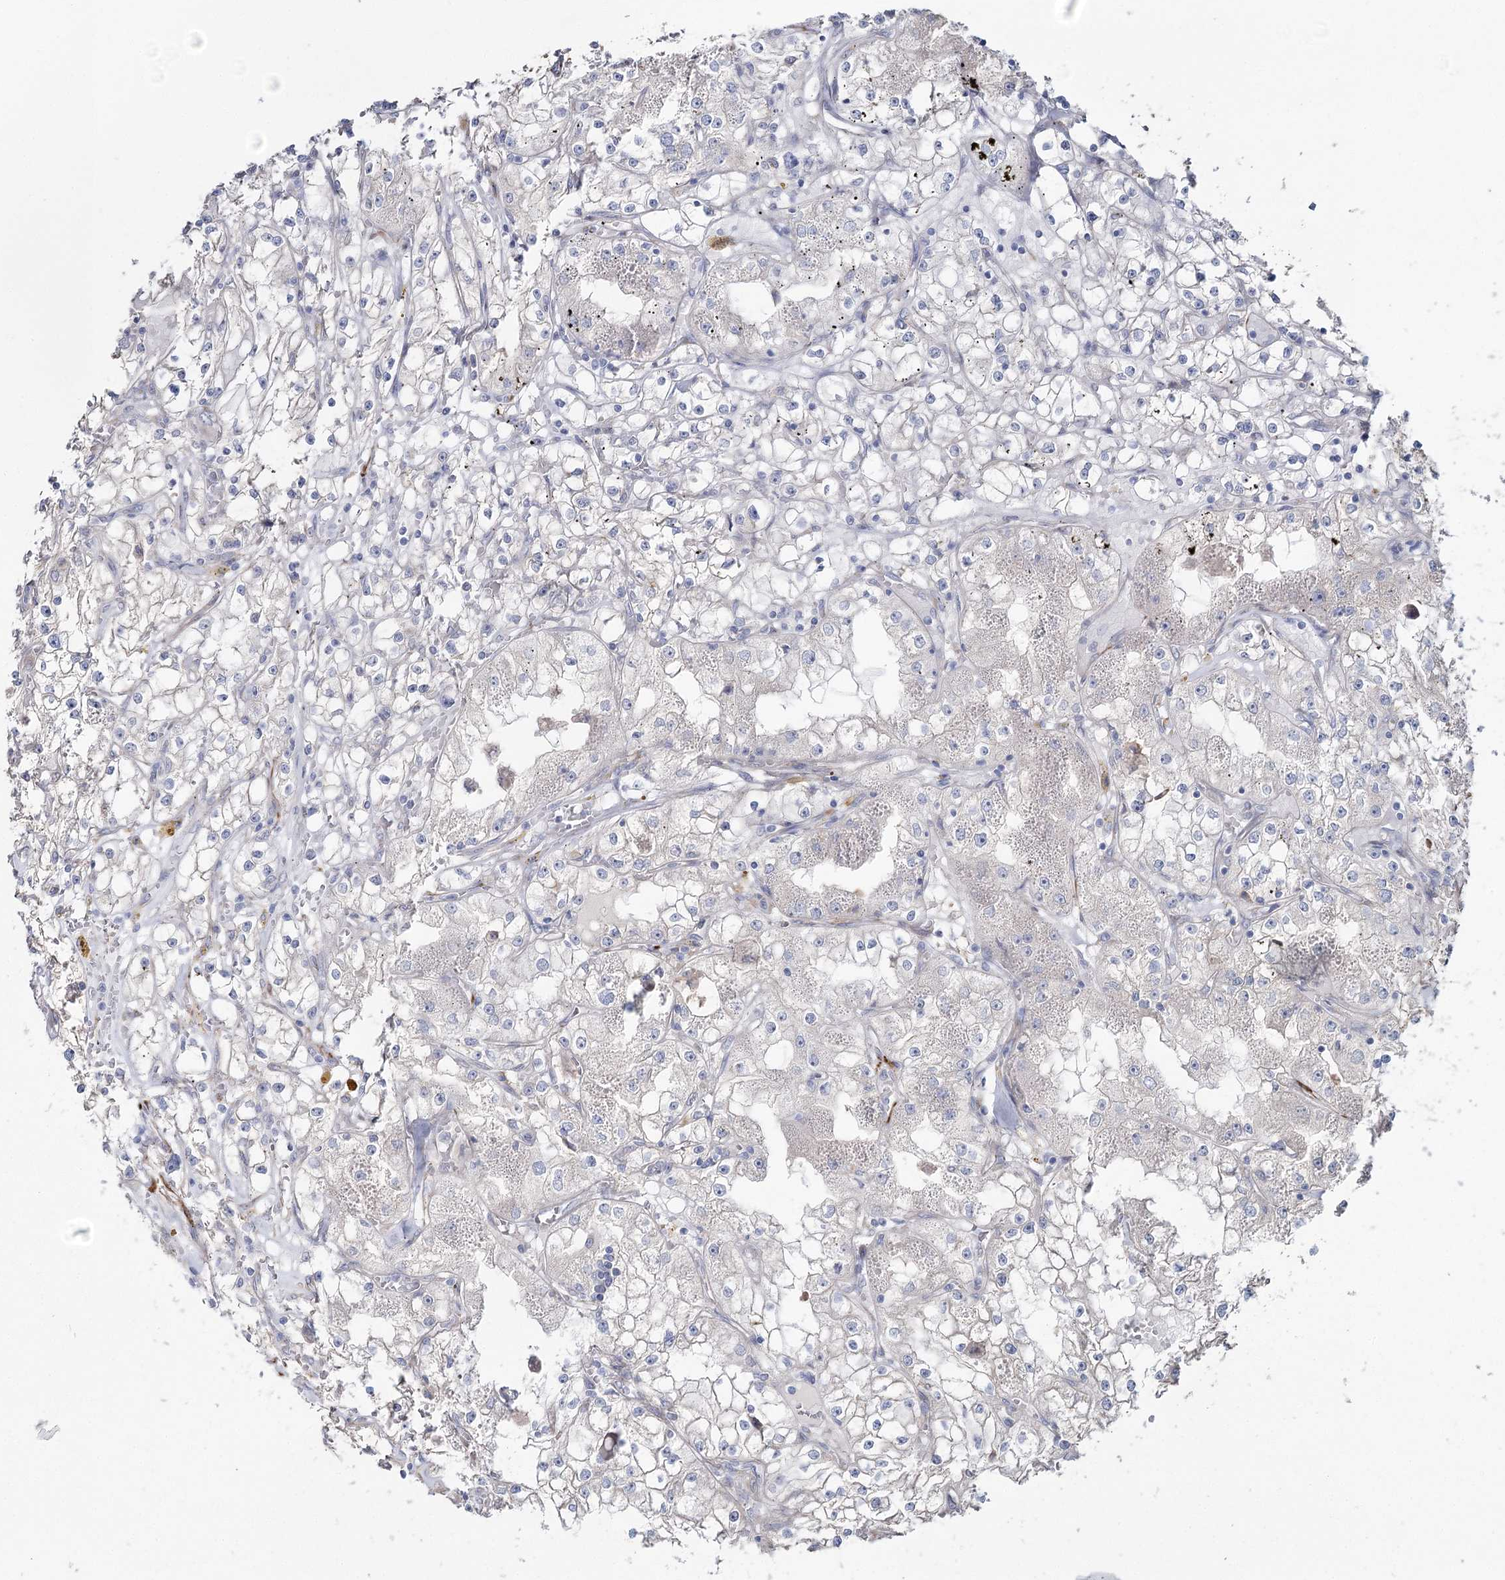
{"staining": {"intensity": "negative", "quantity": "none", "location": "none"}, "tissue": "renal cancer", "cell_type": "Tumor cells", "image_type": "cancer", "snomed": [{"axis": "morphology", "description": "Adenocarcinoma, NOS"}, {"axis": "topography", "description": "Kidney"}], "caption": "Human adenocarcinoma (renal) stained for a protein using immunohistochemistry (IHC) demonstrates no positivity in tumor cells.", "gene": "SUMF1", "patient": {"sex": "male", "age": 56}}